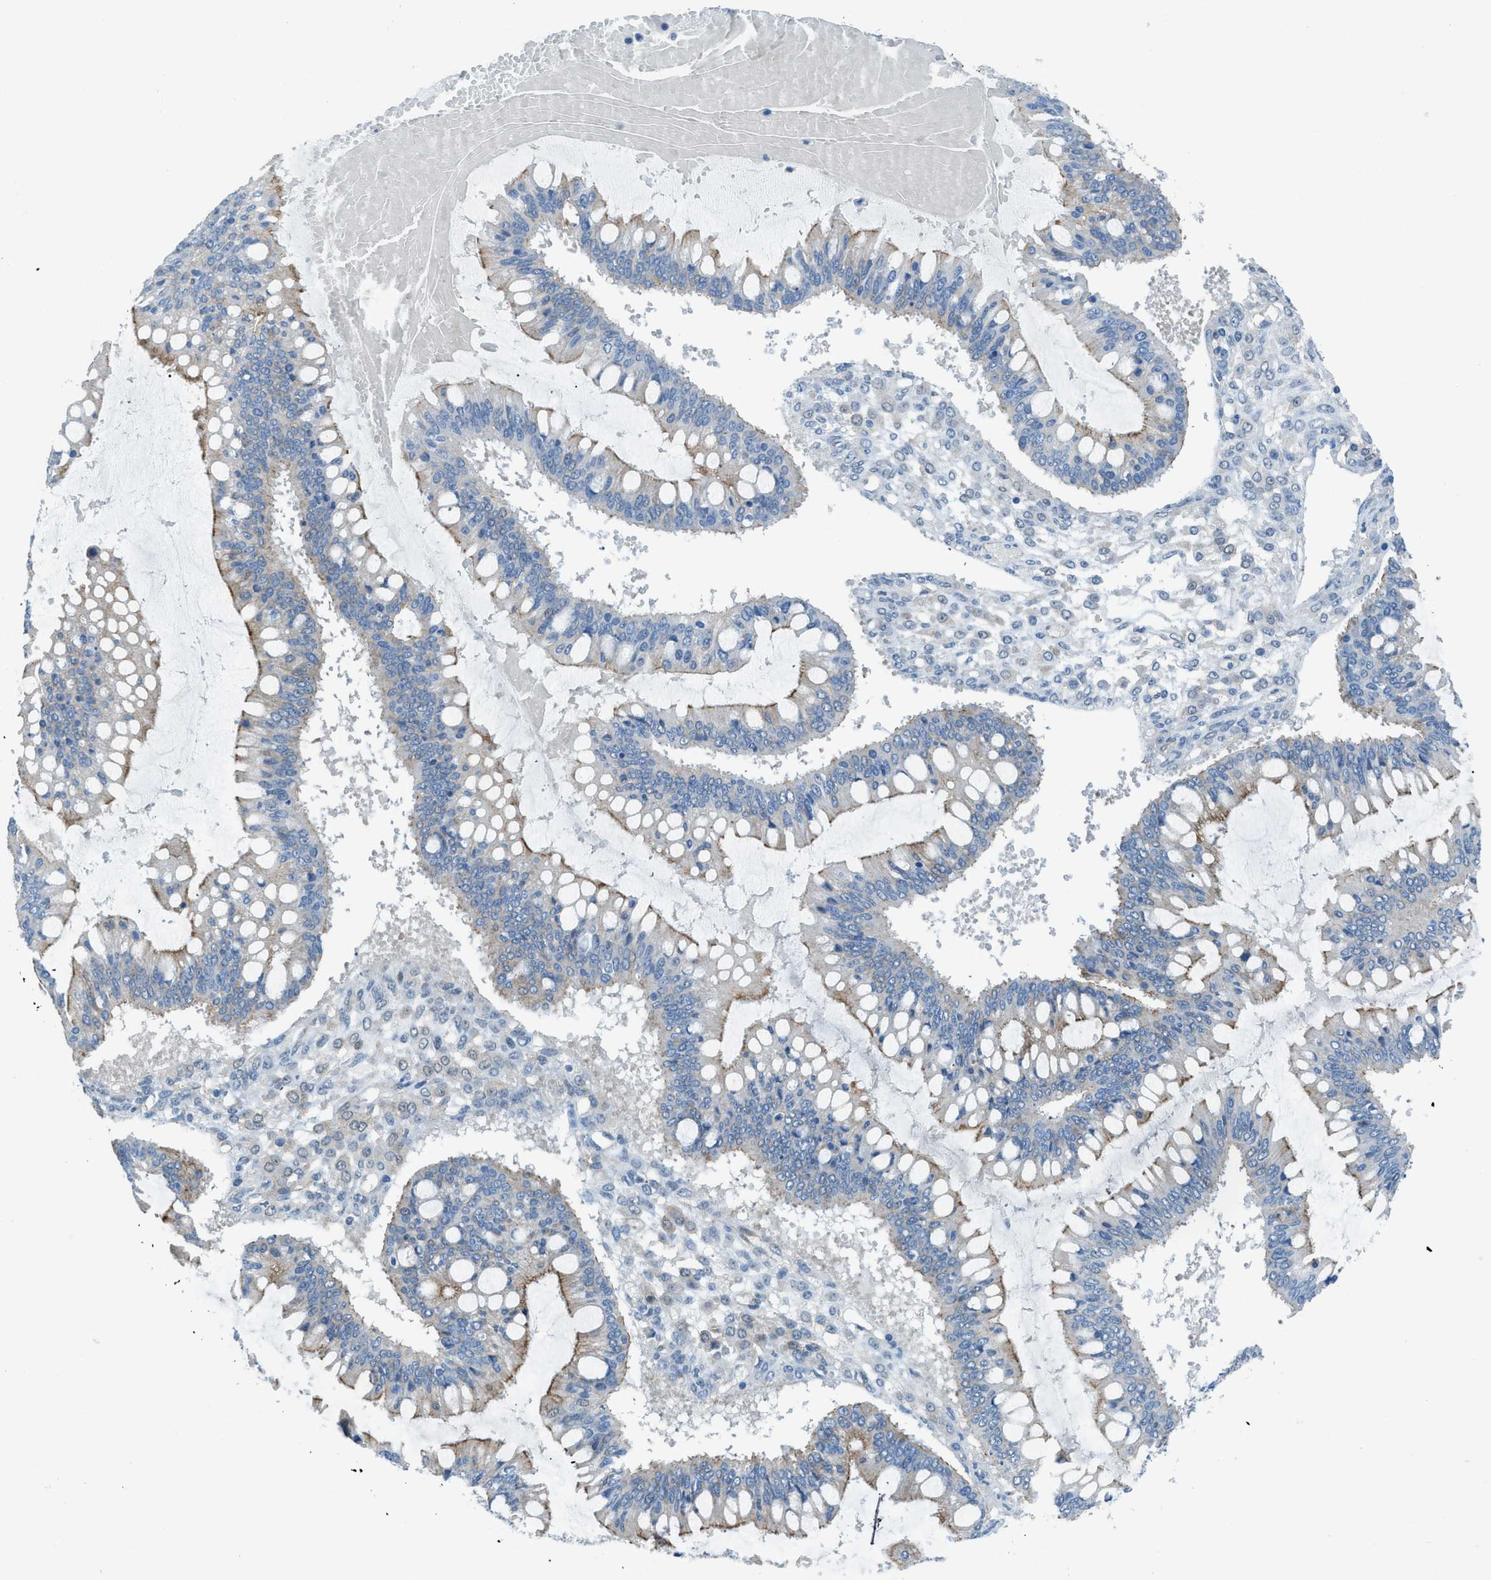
{"staining": {"intensity": "moderate", "quantity": "25%-75%", "location": "cytoplasmic/membranous"}, "tissue": "ovarian cancer", "cell_type": "Tumor cells", "image_type": "cancer", "snomed": [{"axis": "morphology", "description": "Cystadenocarcinoma, mucinous, NOS"}, {"axis": "topography", "description": "Ovary"}], "caption": "Immunohistochemical staining of mucinous cystadenocarcinoma (ovarian) displays medium levels of moderate cytoplasmic/membranous protein positivity in approximately 25%-75% of tumor cells. Nuclei are stained in blue.", "gene": "PRKN", "patient": {"sex": "female", "age": 73}}